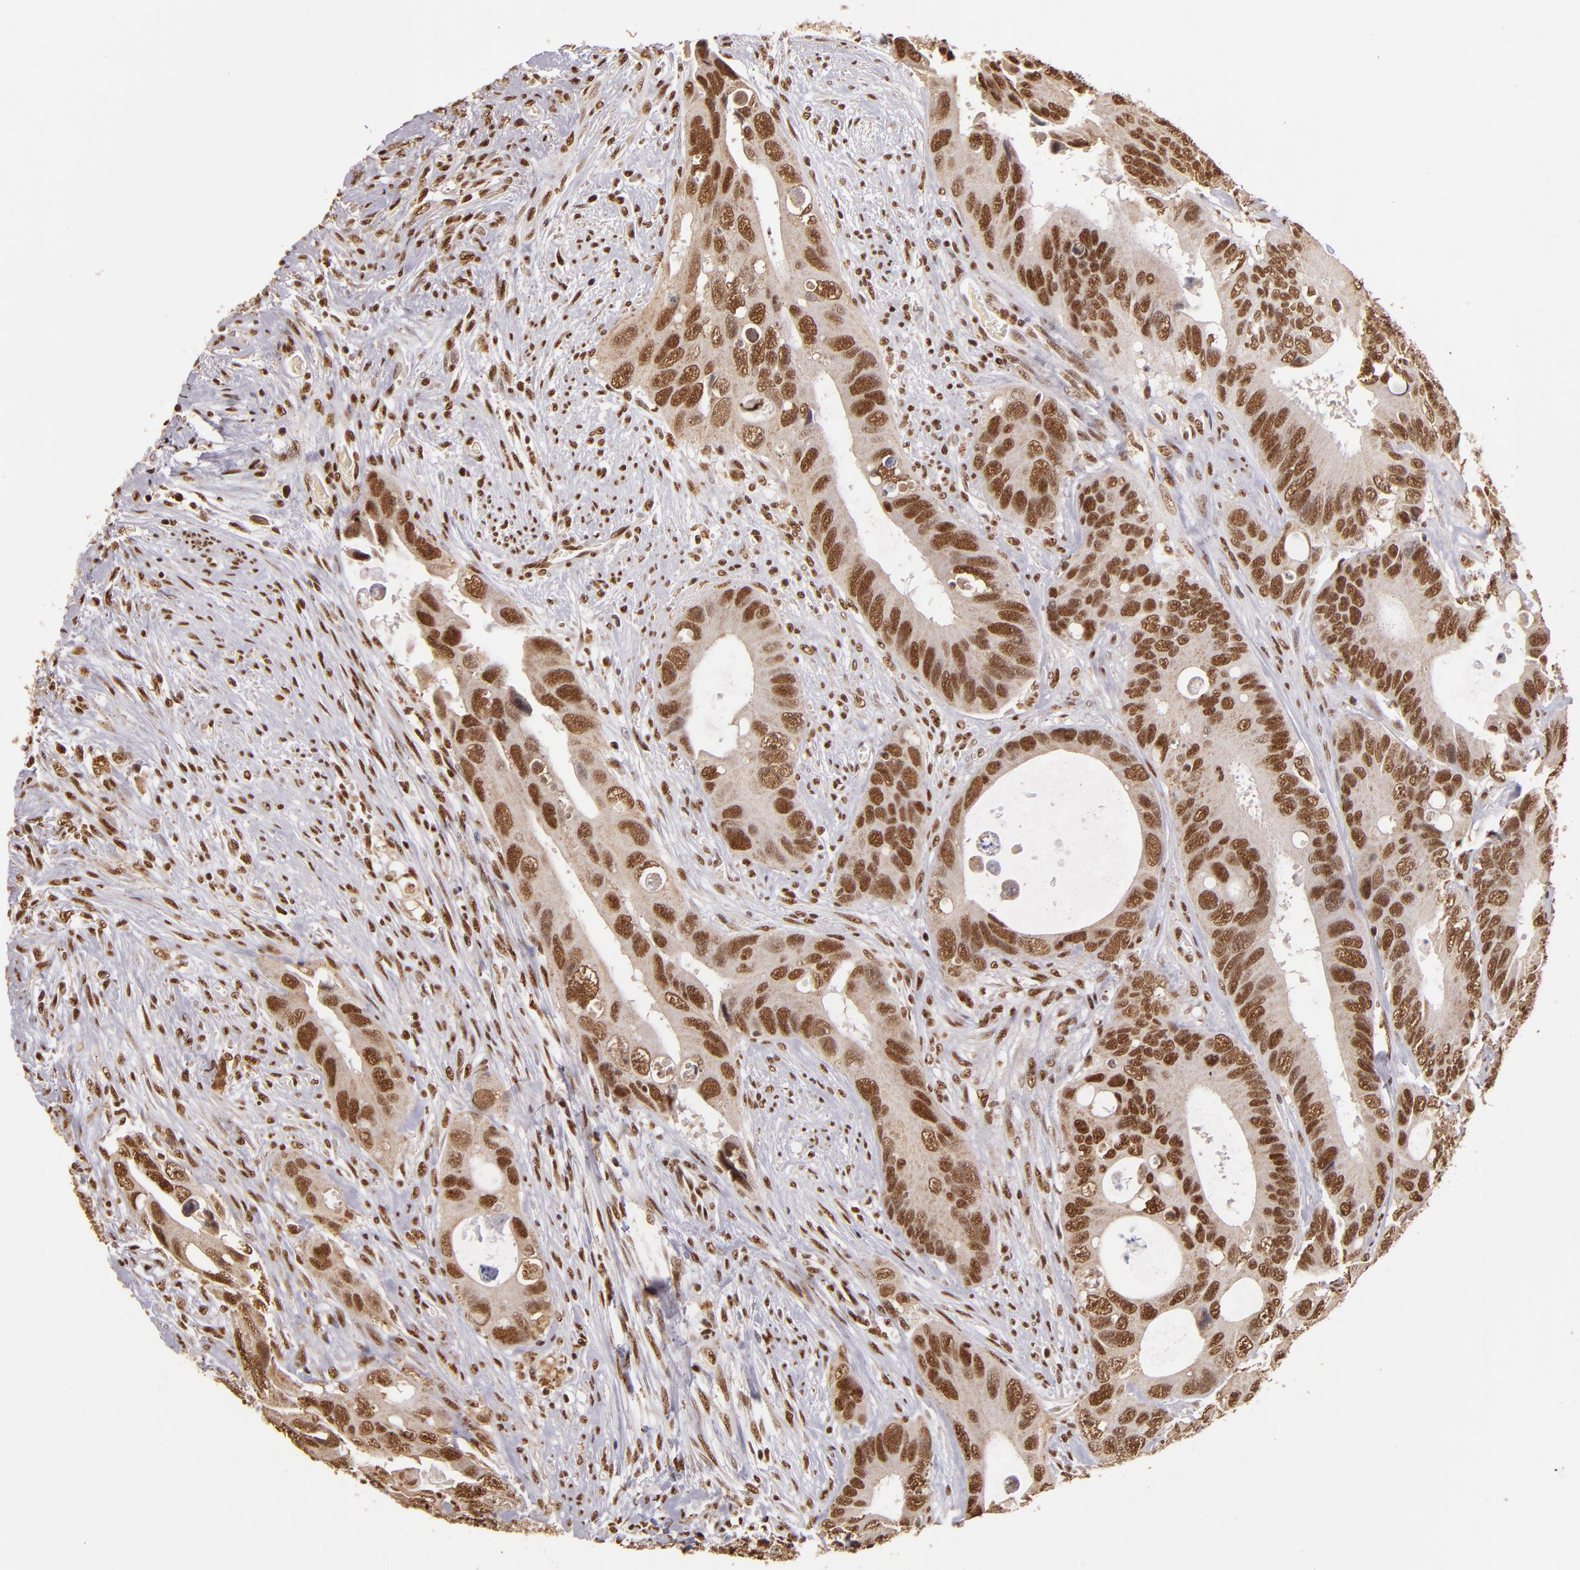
{"staining": {"intensity": "strong", "quantity": ">75%", "location": "cytoplasmic/membranous,nuclear"}, "tissue": "colorectal cancer", "cell_type": "Tumor cells", "image_type": "cancer", "snomed": [{"axis": "morphology", "description": "Adenocarcinoma, NOS"}, {"axis": "topography", "description": "Rectum"}], "caption": "Protein staining reveals strong cytoplasmic/membranous and nuclear staining in about >75% of tumor cells in colorectal cancer (adenocarcinoma). The staining is performed using DAB brown chromogen to label protein expression. The nuclei are counter-stained blue using hematoxylin.", "gene": "SP1", "patient": {"sex": "male", "age": 70}}